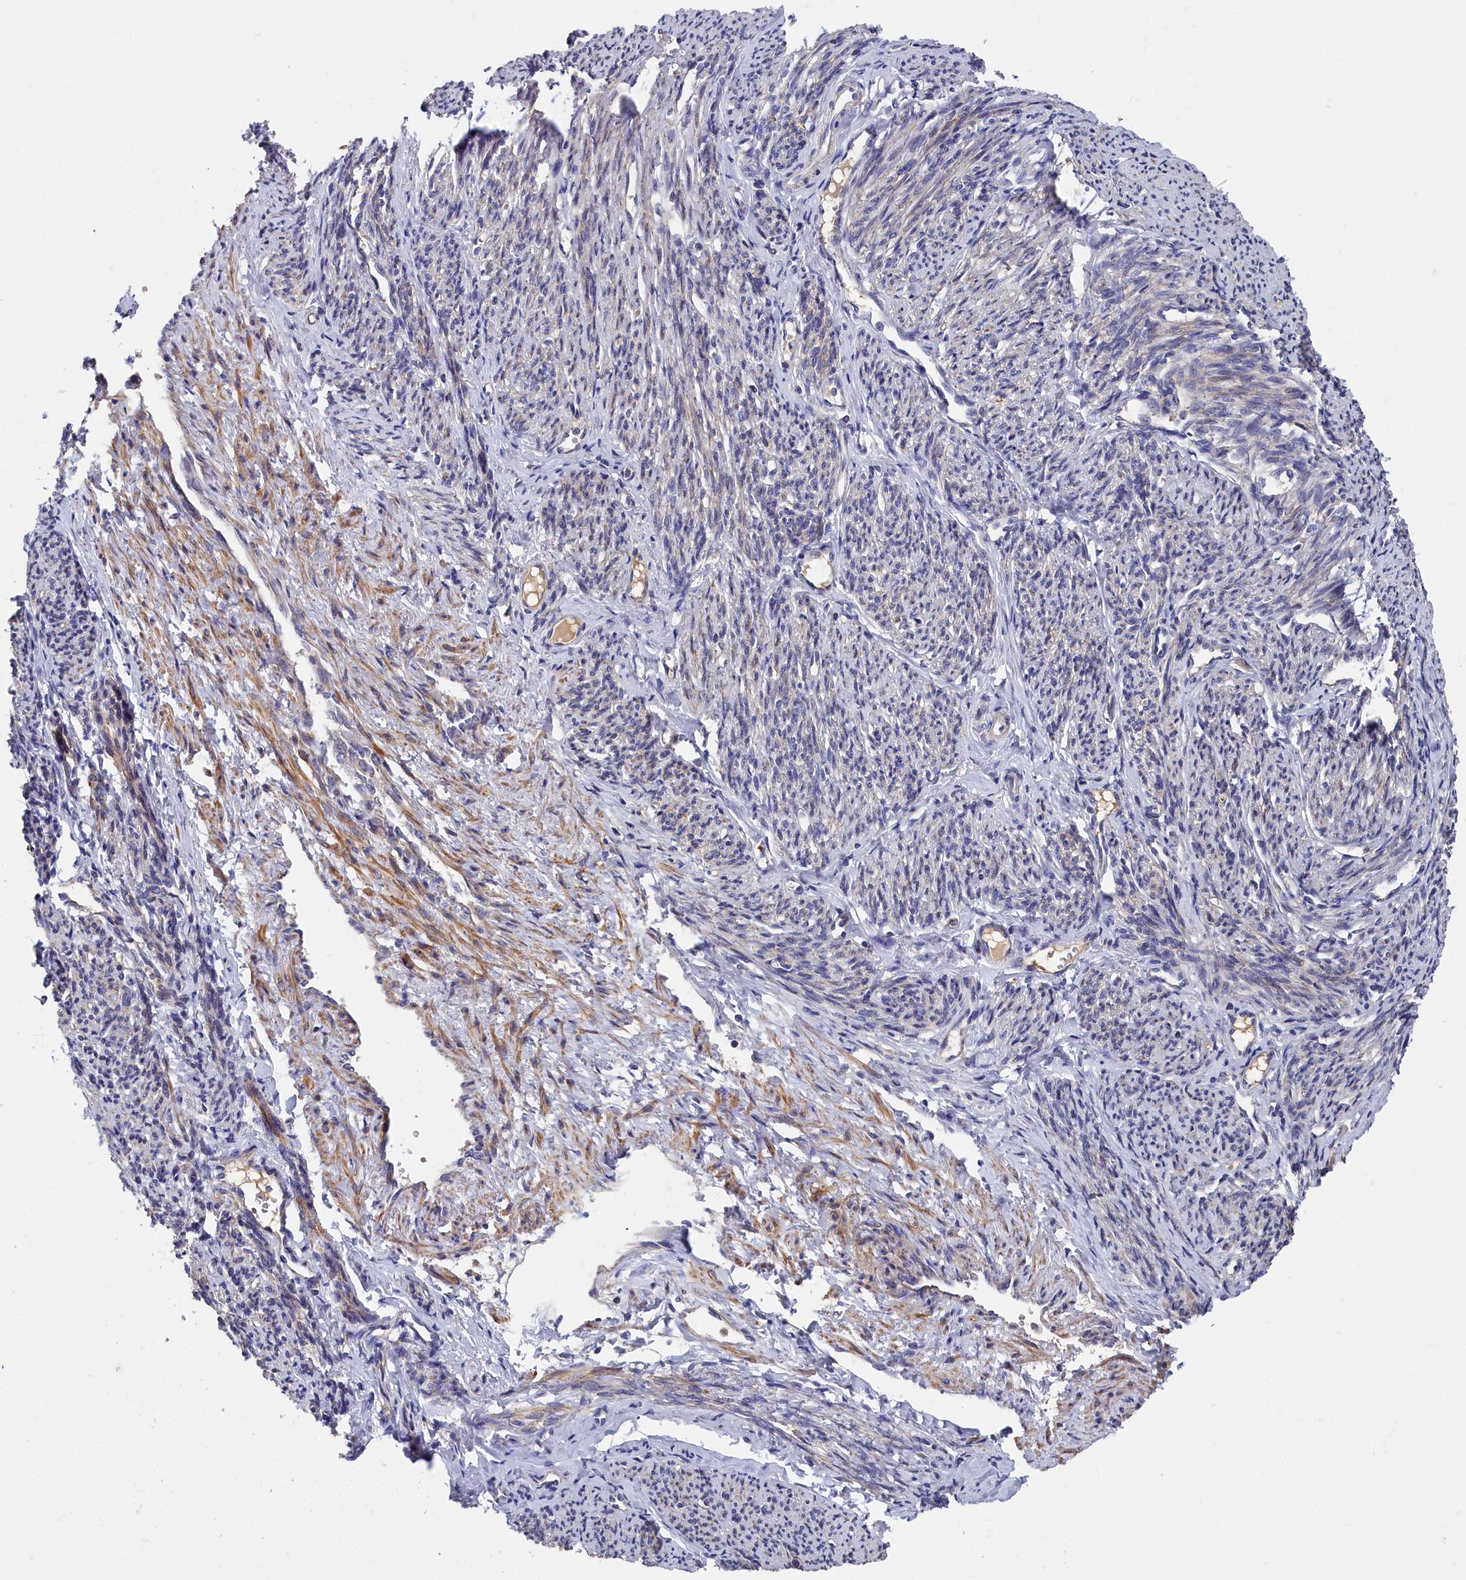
{"staining": {"intensity": "moderate", "quantity": ">75%", "location": "cytoplasmic/membranous"}, "tissue": "smooth muscle", "cell_type": "Smooth muscle cells", "image_type": "normal", "snomed": [{"axis": "morphology", "description": "Normal tissue, NOS"}, {"axis": "topography", "description": "Smooth muscle"}, {"axis": "topography", "description": "Uterus"}], "caption": "Normal smooth muscle displays moderate cytoplasmic/membranous staining in approximately >75% of smooth muscle cells.", "gene": "CYB5D2", "patient": {"sex": "female", "age": 59}}